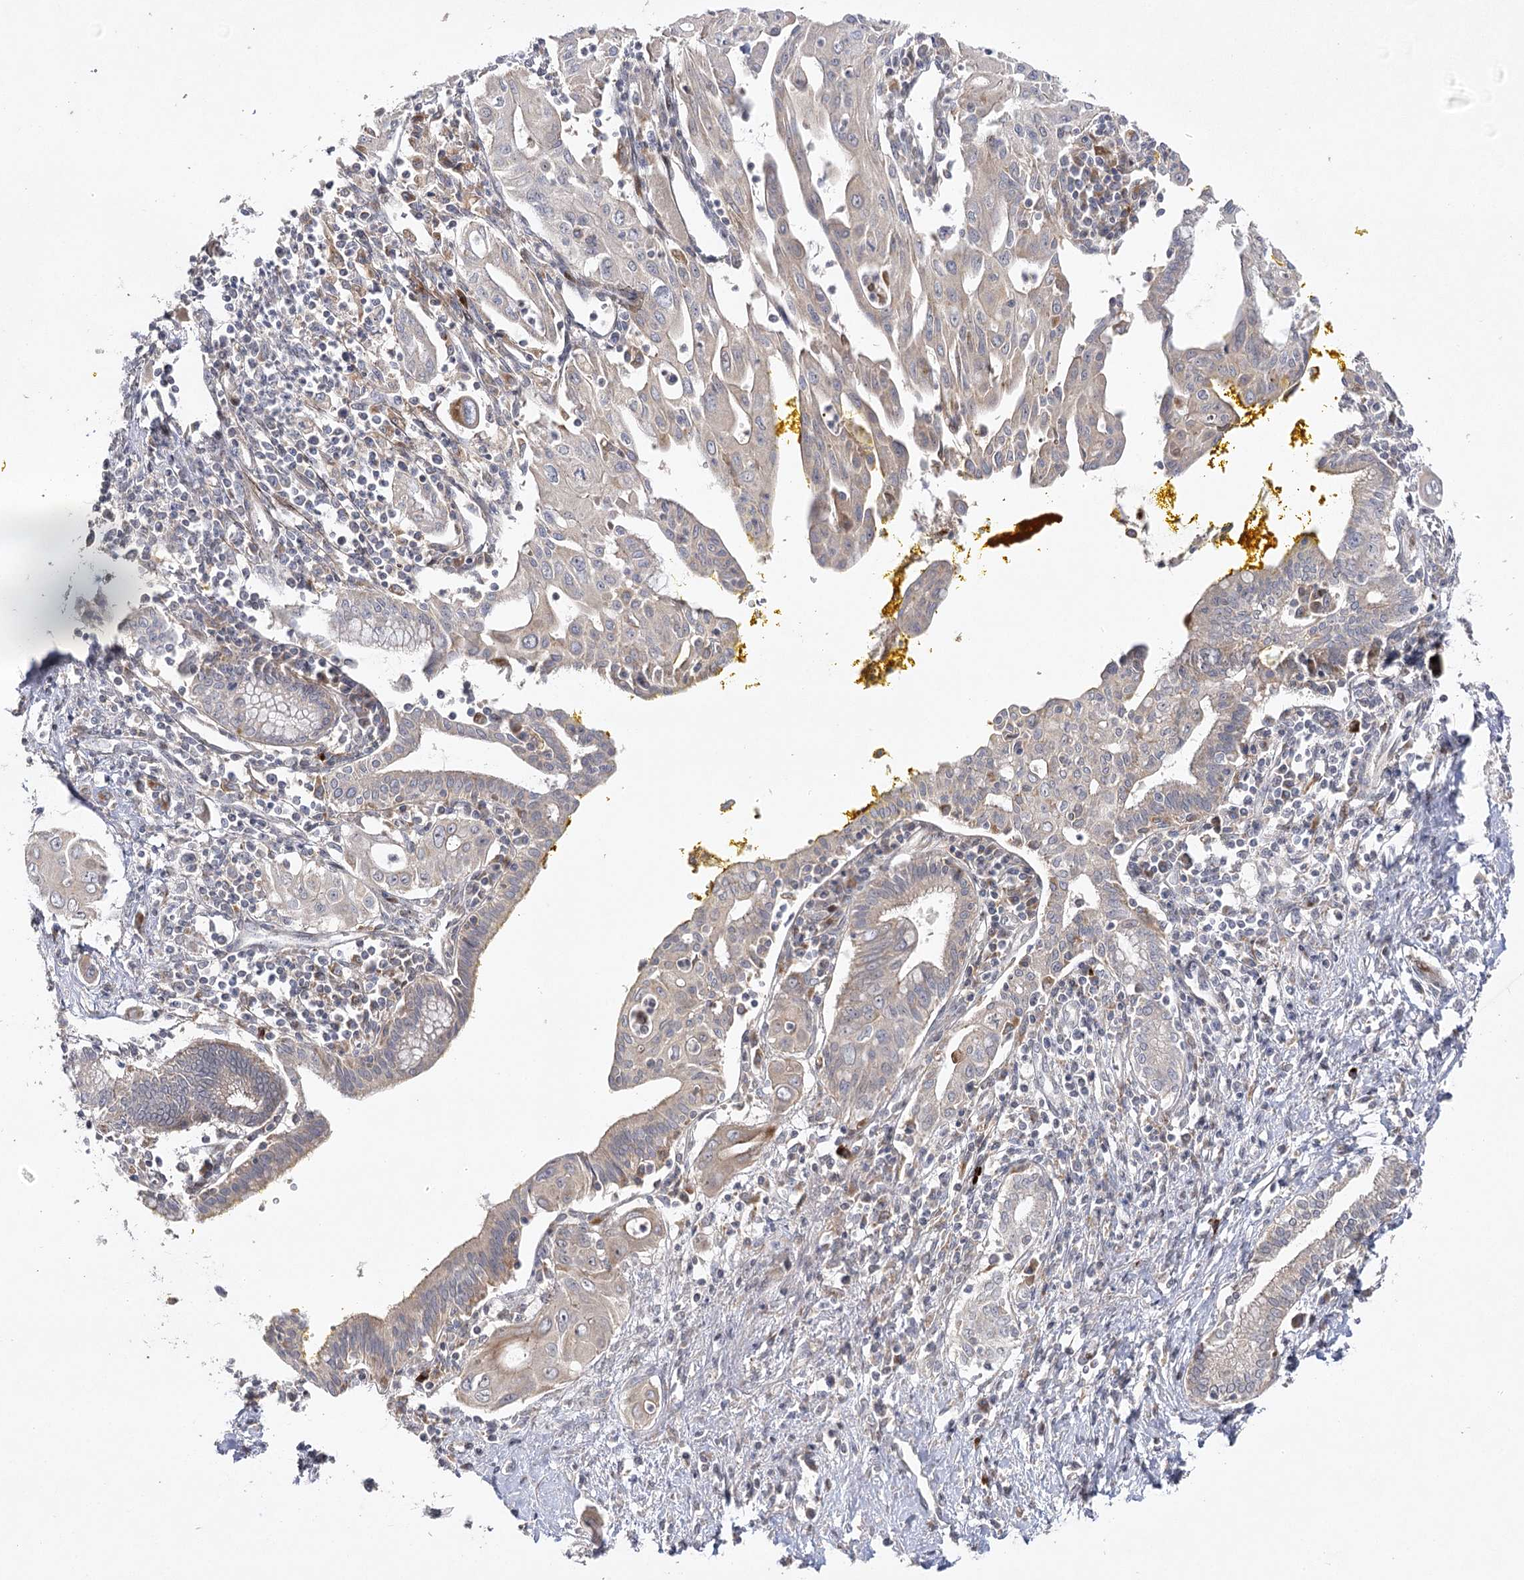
{"staining": {"intensity": "negative", "quantity": "none", "location": "none"}, "tissue": "pancreatic cancer", "cell_type": "Tumor cells", "image_type": "cancer", "snomed": [{"axis": "morphology", "description": "Adenocarcinoma, NOS"}, {"axis": "topography", "description": "Pancreas"}], "caption": "Tumor cells show no significant protein staining in pancreatic cancer.", "gene": "OBSL1", "patient": {"sex": "male", "age": 58}}